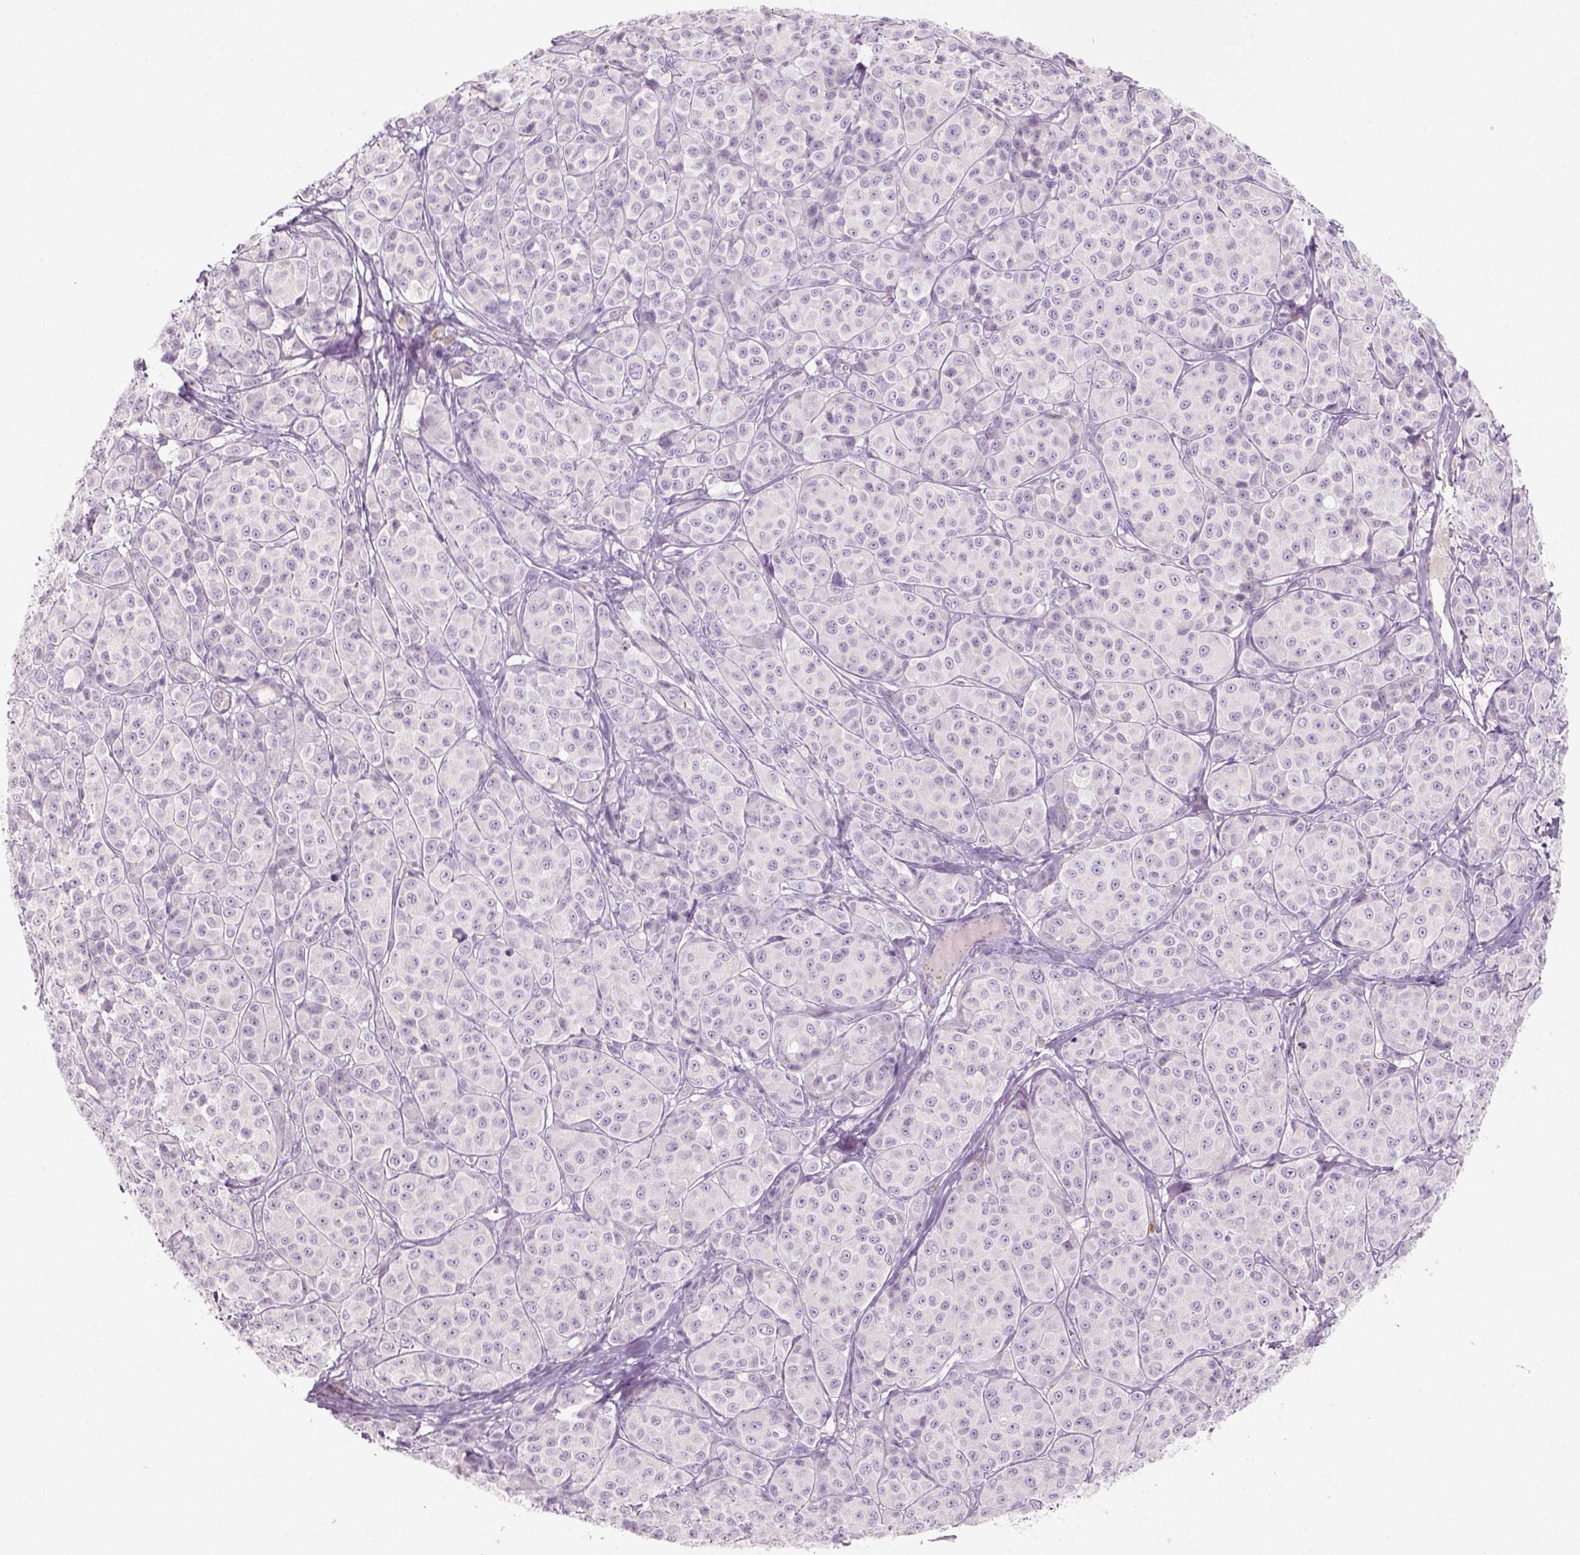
{"staining": {"intensity": "negative", "quantity": "none", "location": "none"}, "tissue": "melanoma", "cell_type": "Tumor cells", "image_type": "cancer", "snomed": [{"axis": "morphology", "description": "Malignant melanoma, NOS"}, {"axis": "topography", "description": "Skin"}], "caption": "Tumor cells show no significant expression in melanoma.", "gene": "KRT25", "patient": {"sex": "male", "age": 89}}